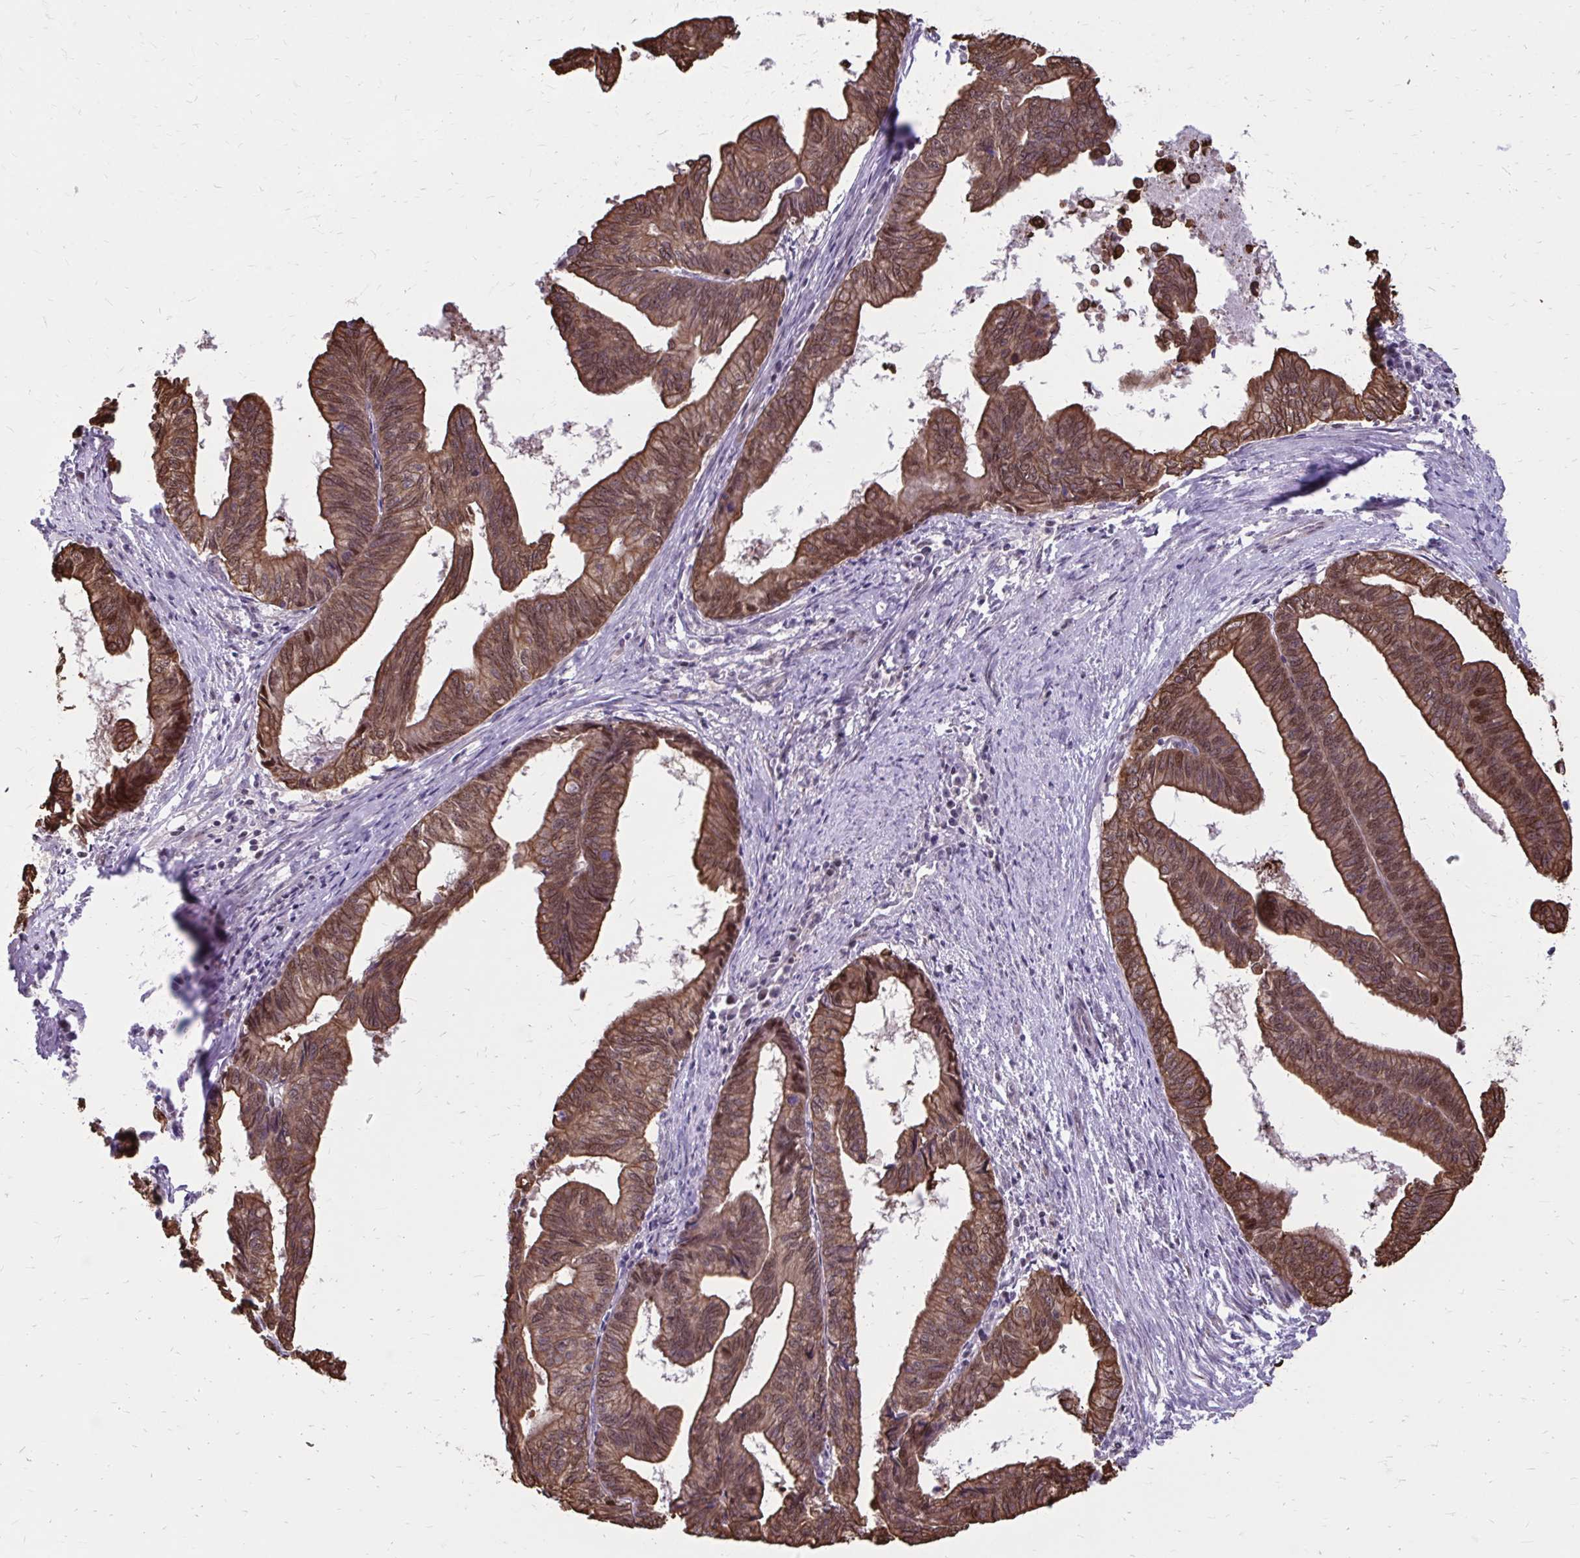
{"staining": {"intensity": "moderate", "quantity": ">75%", "location": "cytoplasmic/membranous,nuclear"}, "tissue": "endometrial cancer", "cell_type": "Tumor cells", "image_type": "cancer", "snomed": [{"axis": "morphology", "description": "Adenocarcinoma, NOS"}, {"axis": "topography", "description": "Endometrium"}], "caption": "Protein staining exhibits moderate cytoplasmic/membranous and nuclear positivity in about >75% of tumor cells in endometrial adenocarcinoma. The protein is shown in brown color, while the nuclei are stained blue.", "gene": "ANKRD30B", "patient": {"sex": "female", "age": 65}}